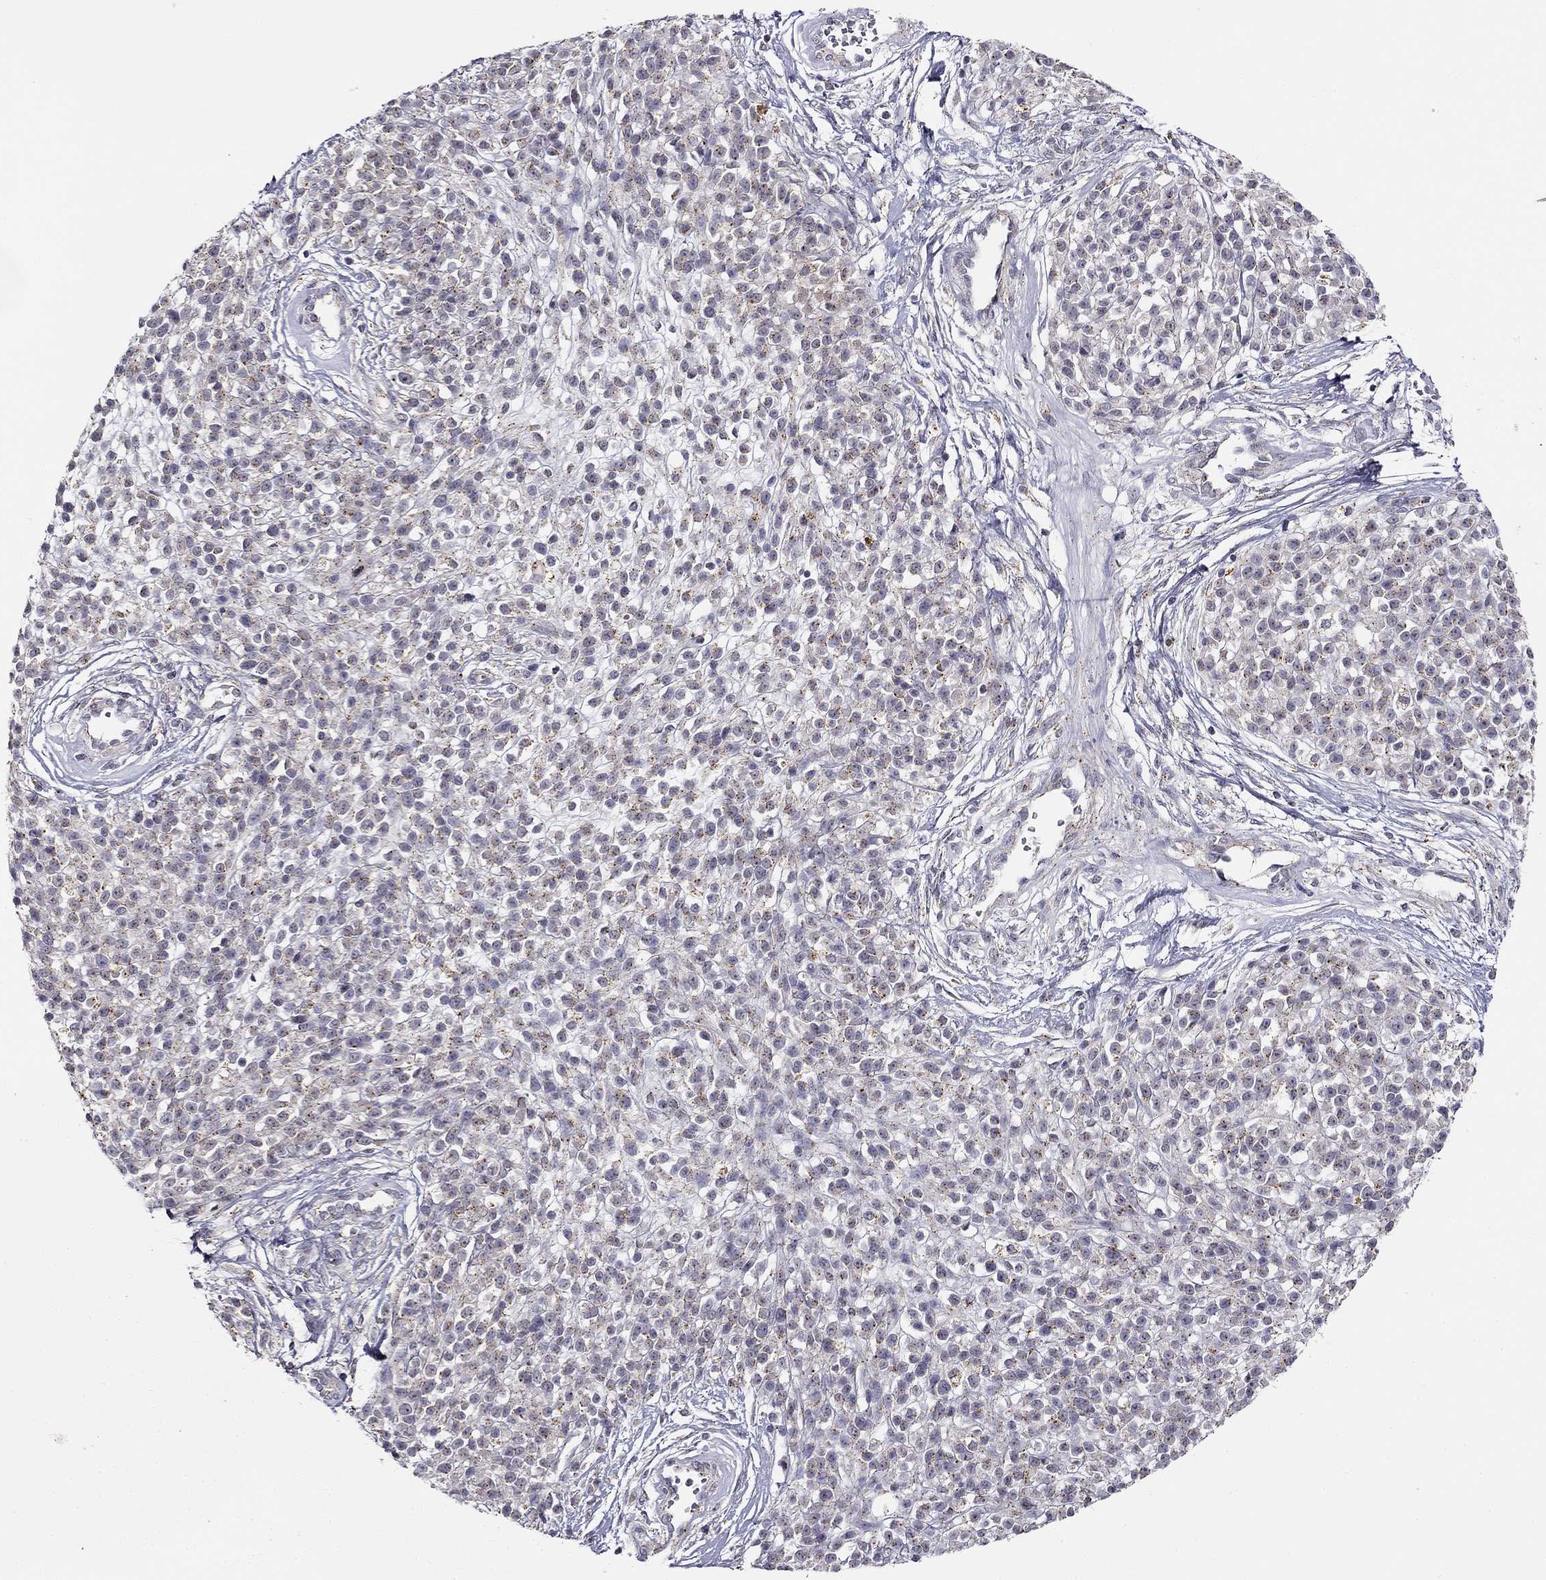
{"staining": {"intensity": "weak", "quantity": "25%-75%", "location": "cytoplasmic/membranous"}, "tissue": "melanoma", "cell_type": "Tumor cells", "image_type": "cancer", "snomed": [{"axis": "morphology", "description": "Malignant melanoma, NOS"}, {"axis": "topography", "description": "Skin"}, {"axis": "topography", "description": "Skin of trunk"}], "caption": "Immunohistochemical staining of human melanoma reveals low levels of weak cytoplasmic/membranous staining in about 25%-75% of tumor cells.", "gene": "CNR1", "patient": {"sex": "male", "age": 74}}